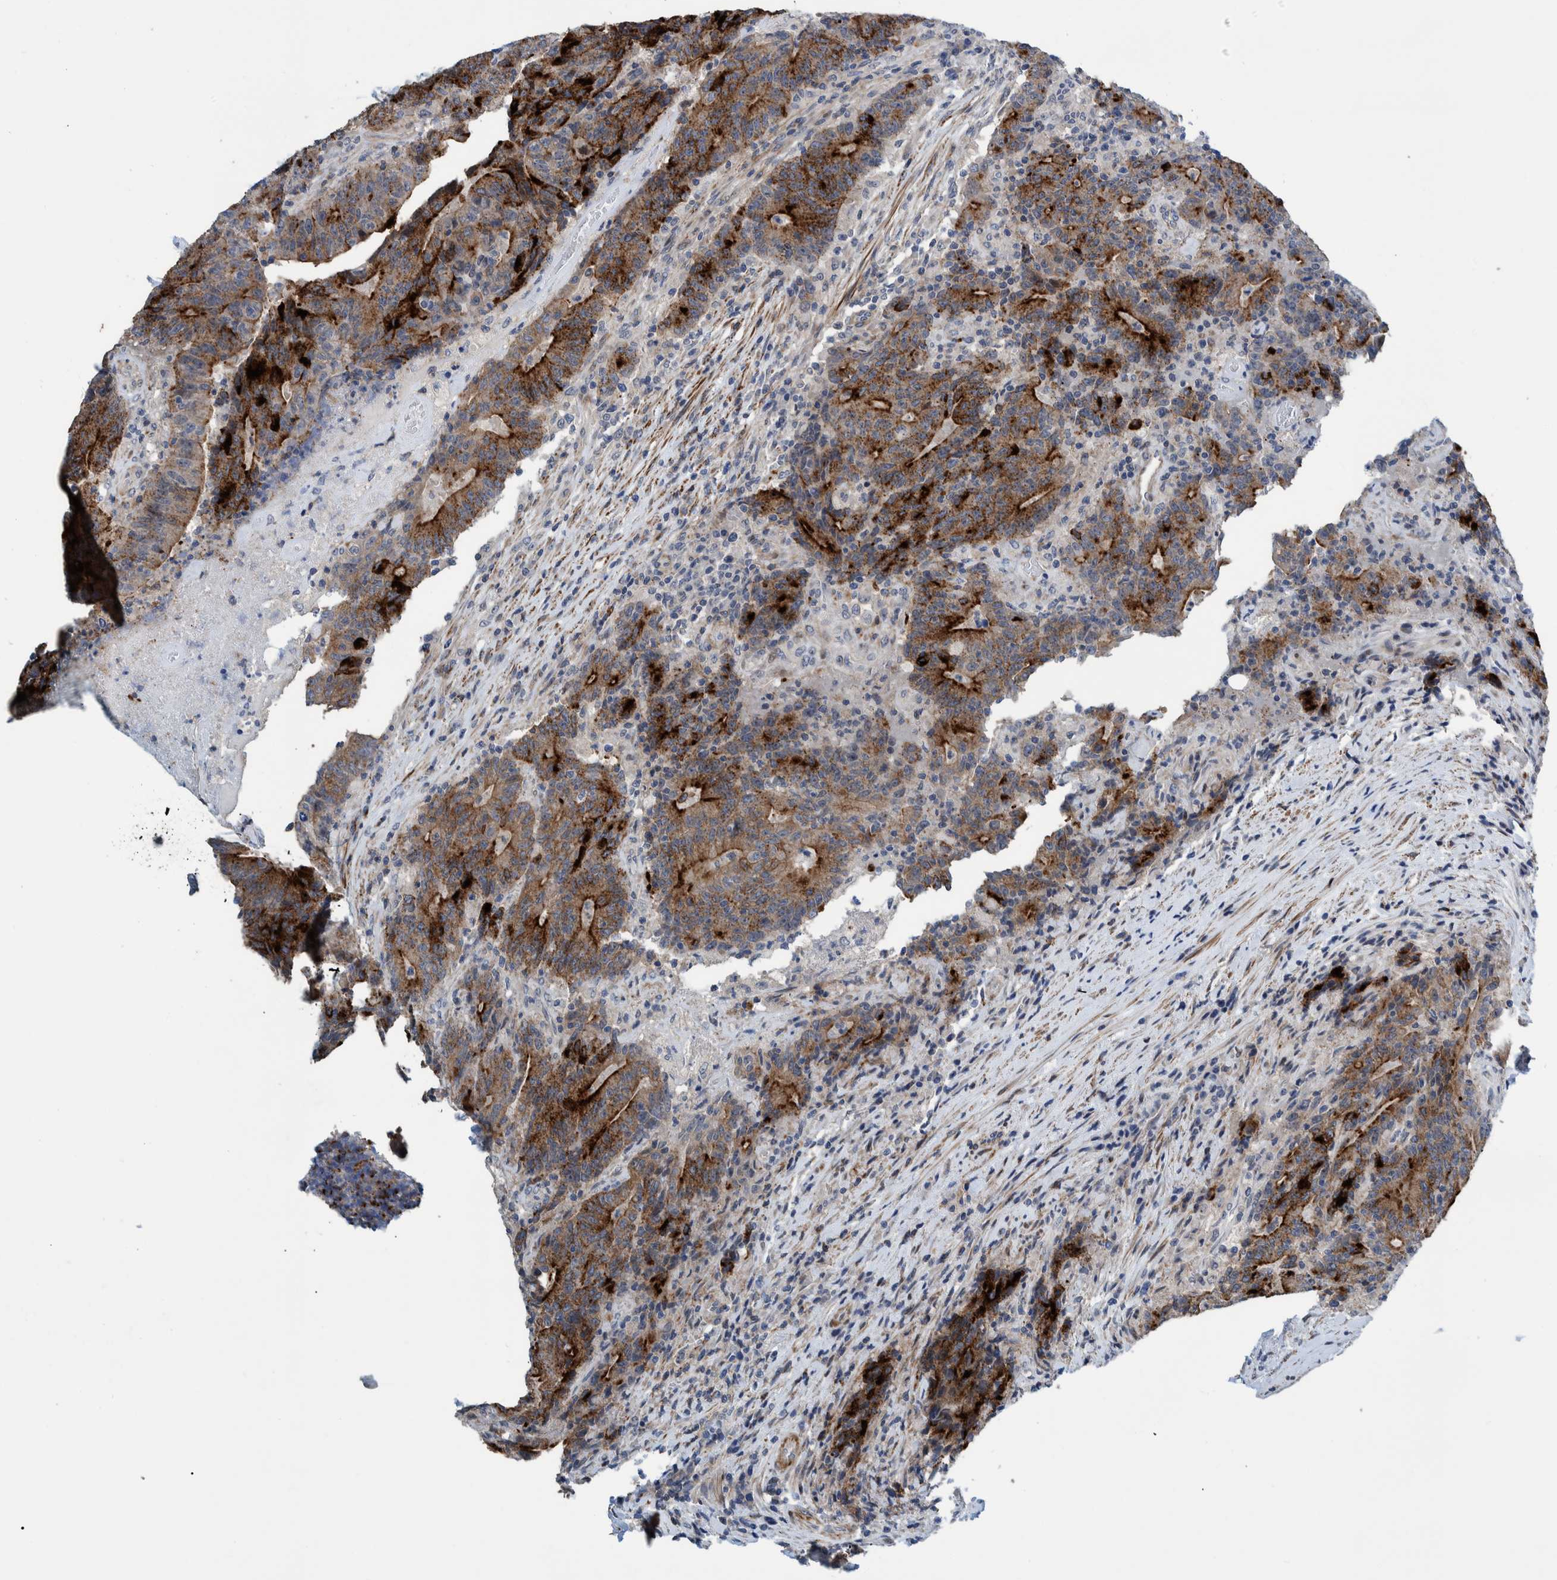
{"staining": {"intensity": "strong", "quantity": "25%-75%", "location": "cytoplasmic/membranous"}, "tissue": "colorectal cancer", "cell_type": "Tumor cells", "image_type": "cancer", "snomed": [{"axis": "morphology", "description": "Normal tissue, NOS"}, {"axis": "morphology", "description": "Adenocarcinoma, NOS"}, {"axis": "topography", "description": "Colon"}], "caption": "Brown immunohistochemical staining in human colorectal adenocarcinoma displays strong cytoplasmic/membranous expression in about 25%-75% of tumor cells.", "gene": "MKS1", "patient": {"sex": "female", "age": 75}}